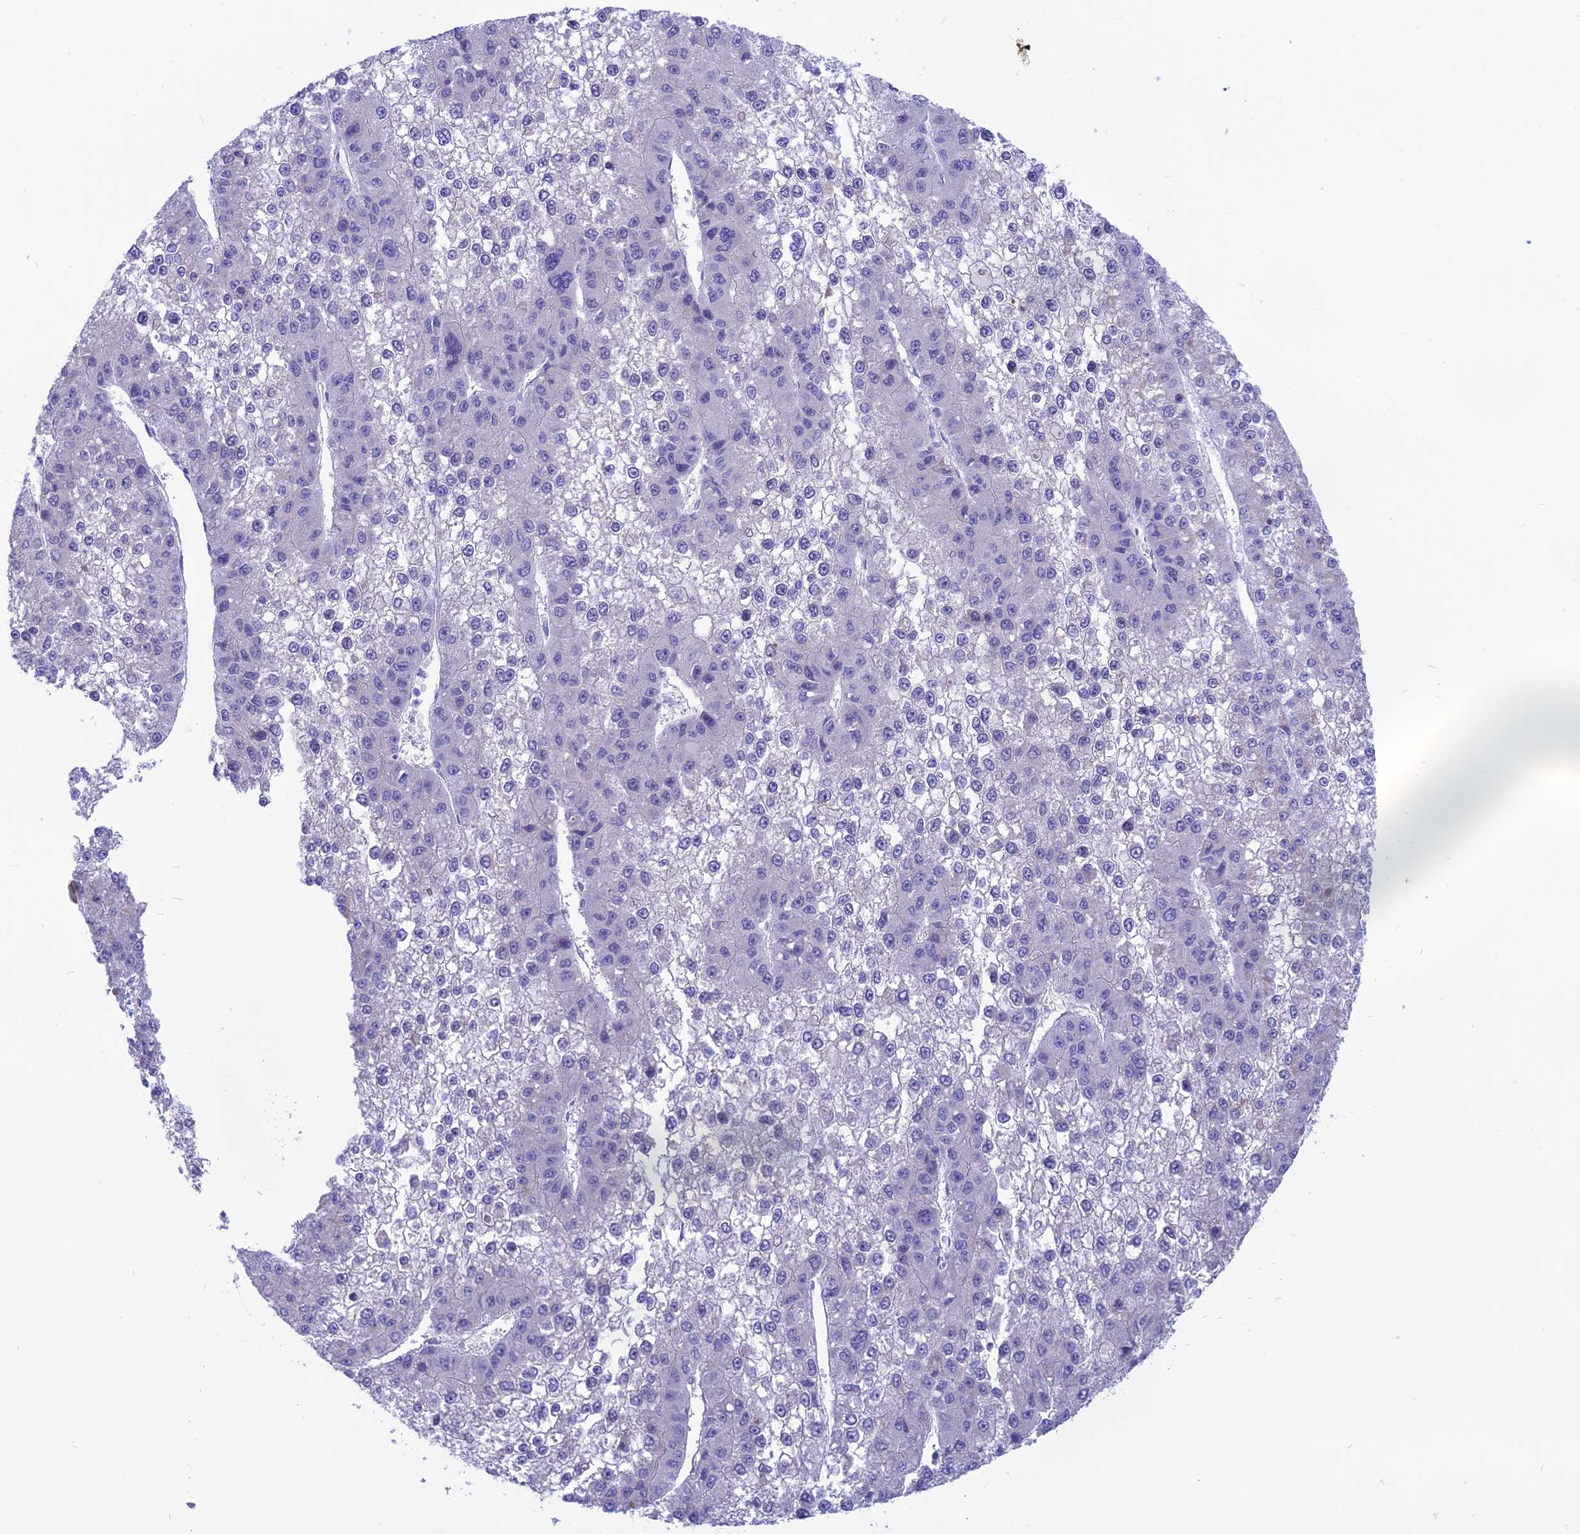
{"staining": {"intensity": "negative", "quantity": "none", "location": "none"}, "tissue": "liver cancer", "cell_type": "Tumor cells", "image_type": "cancer", "snomed": [{"axis": "morphology", "description": "Carcinoma, Hepatocellular, NOS"}, {"axis": "topography", "description": "Liver"}], "caption": "A high-resolution image shows immunohistochemistry staining of hepatocellular carcinoma (liver), which demonstrates no significant expression in tumor cells.", "gene": "TMEM138", "patient": {"sex": "female", "age": 73}}